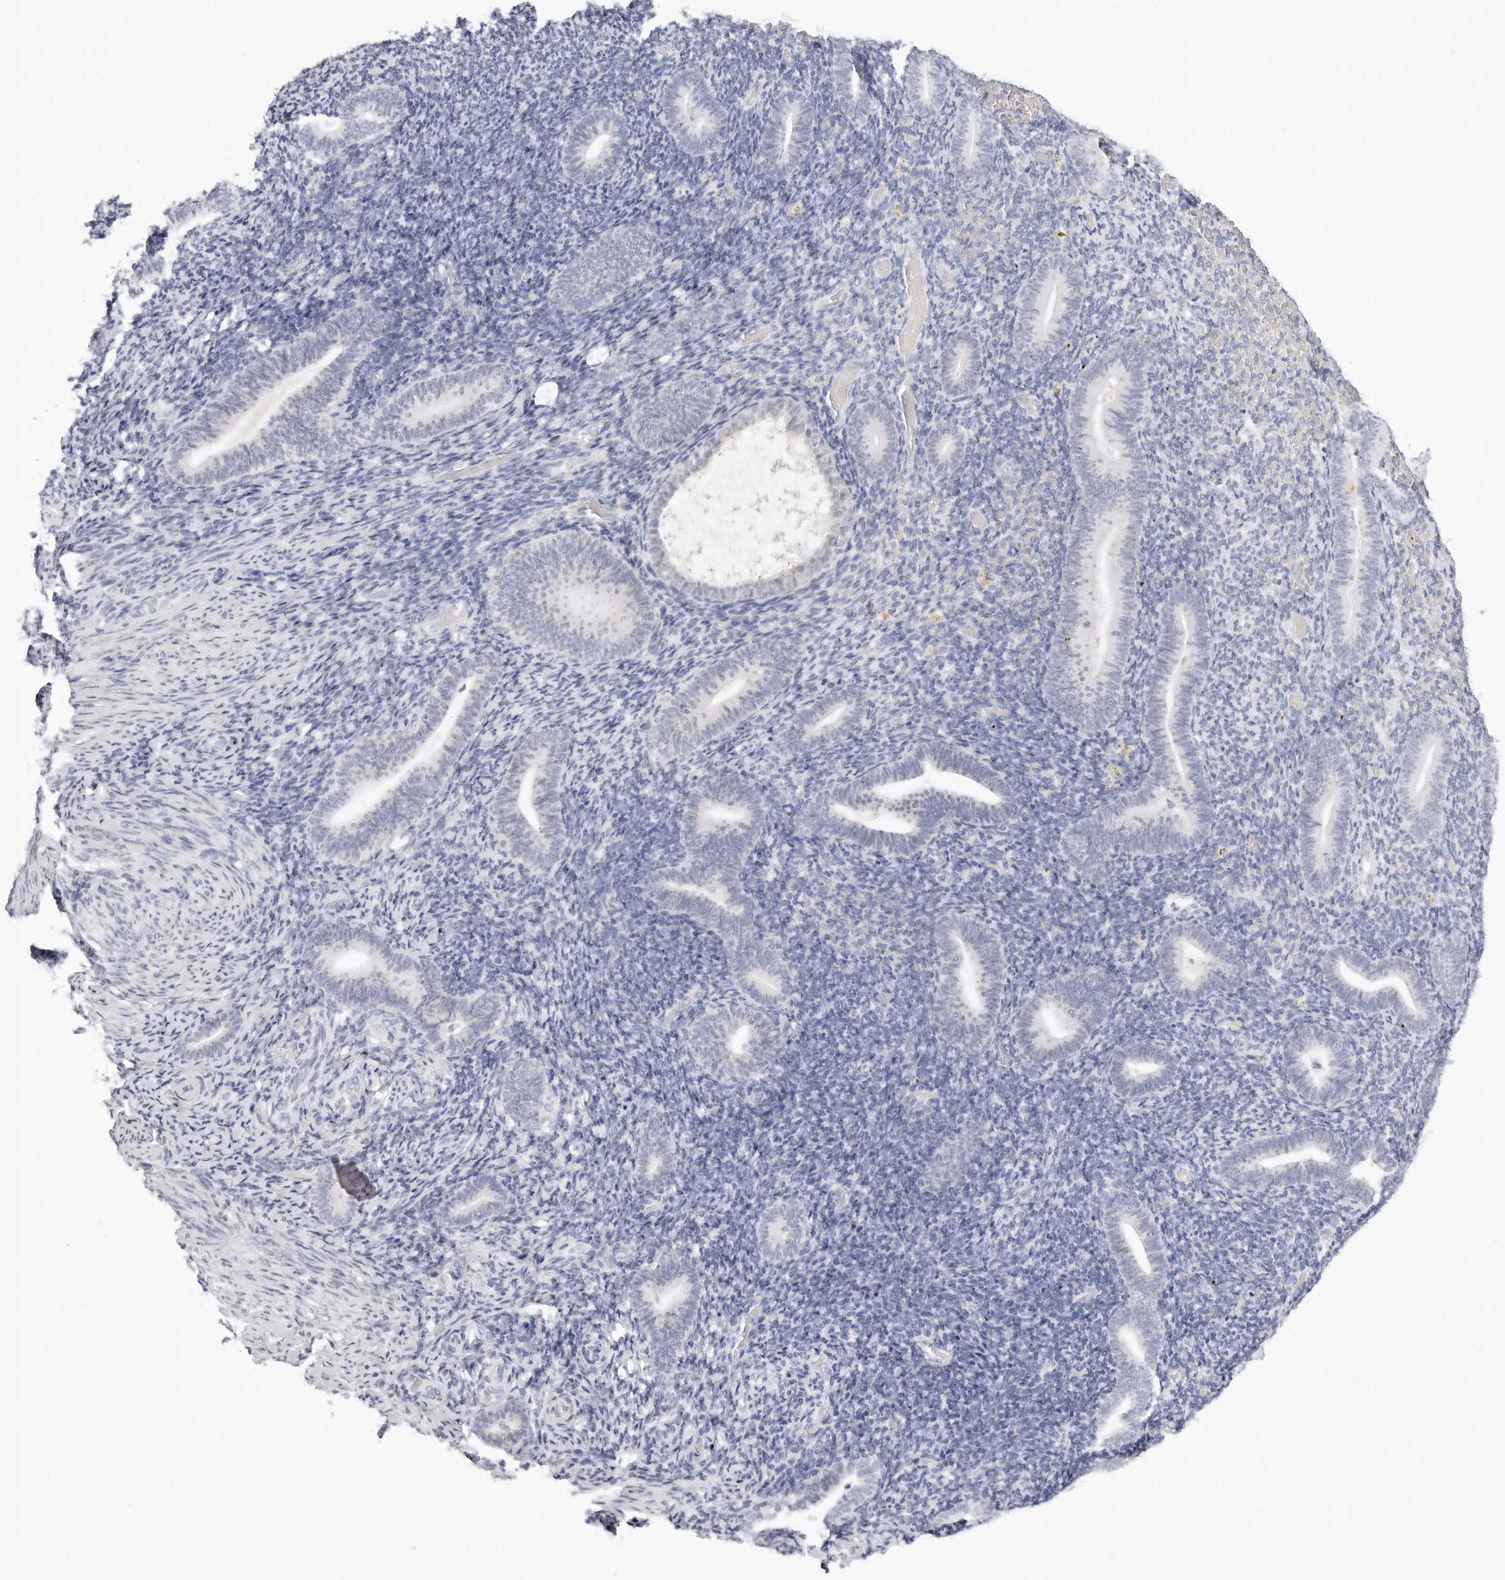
{"staining": {"intensity": "negative", "quantity": "none", "location": "none"}, "tissue": "endometrium", "cell_type": "Cells in endometrial stroma", "image_type": "normal", "snomed": [{"axis": "morphology", "description": "Normal tissue, NOS"}, {"axis": "topography", "description": "Endometrium"}], "caption": "A high-resolution photomicrograph shows immunohistochemistry staining of normal endometrium, which exhibits no significant staining in cells in endometrial stroma.", "gene": "EDN2", "patient": {"sex": "female", "age": 51}}